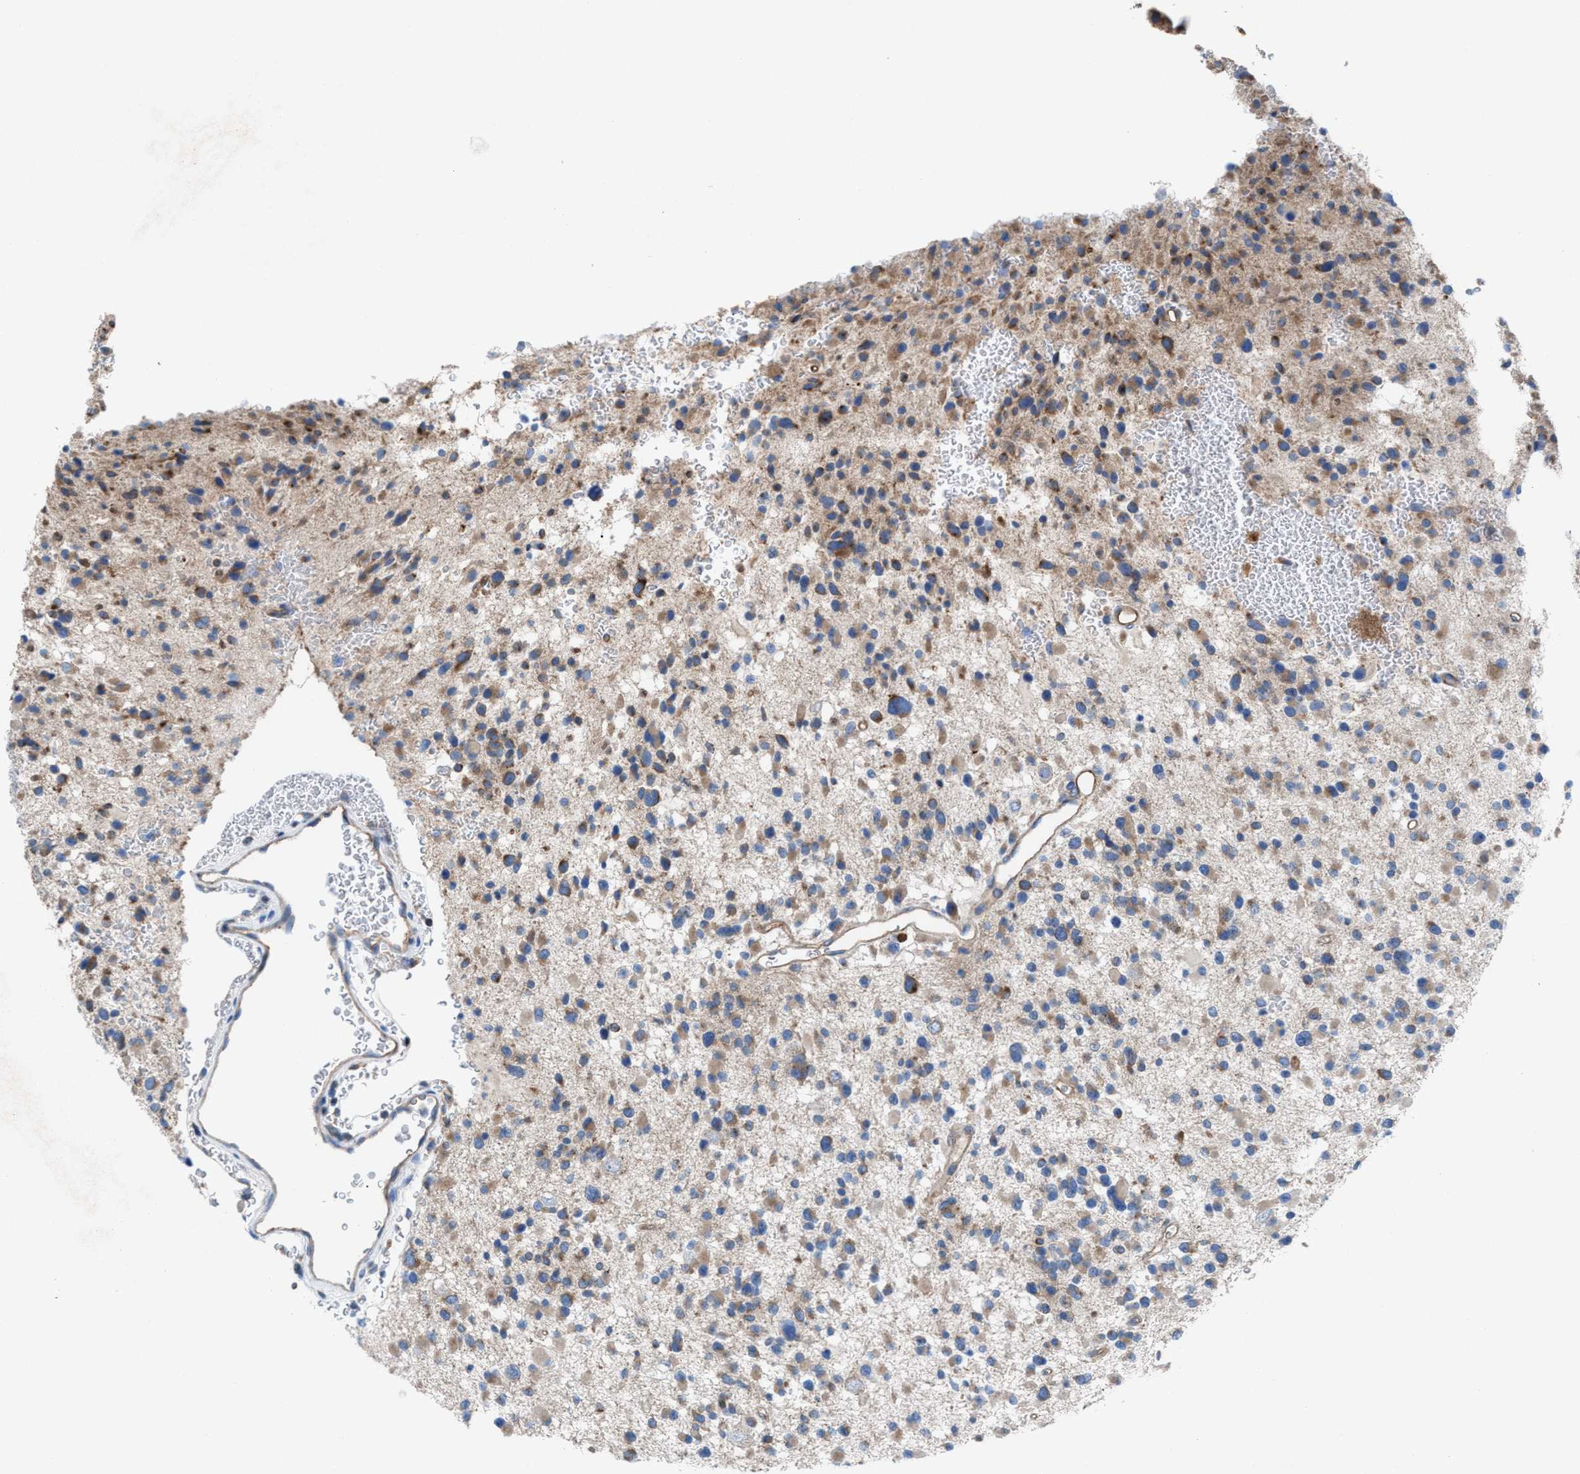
{"staining": {"intensity": "weak", "quantity": ">75%", "location": "cytoplasmic/membranous"}, "tissue": "glioma", "cell_type": "Tumor cells", "image_type": "cancer", "snomed": [{"axis": "morphology", "description": "Glioma, malignant, Low grade"}, {"axis": "topography", "description": "Brain"}], "caption": "A micrograph of low-grade glioma (malignant) stained for a protein demonstrates weak cytoplasmic/membranous brown staining in tumor cells.", "gene": "NYAP1", "patient": {"sex": "female", "age": 22}}